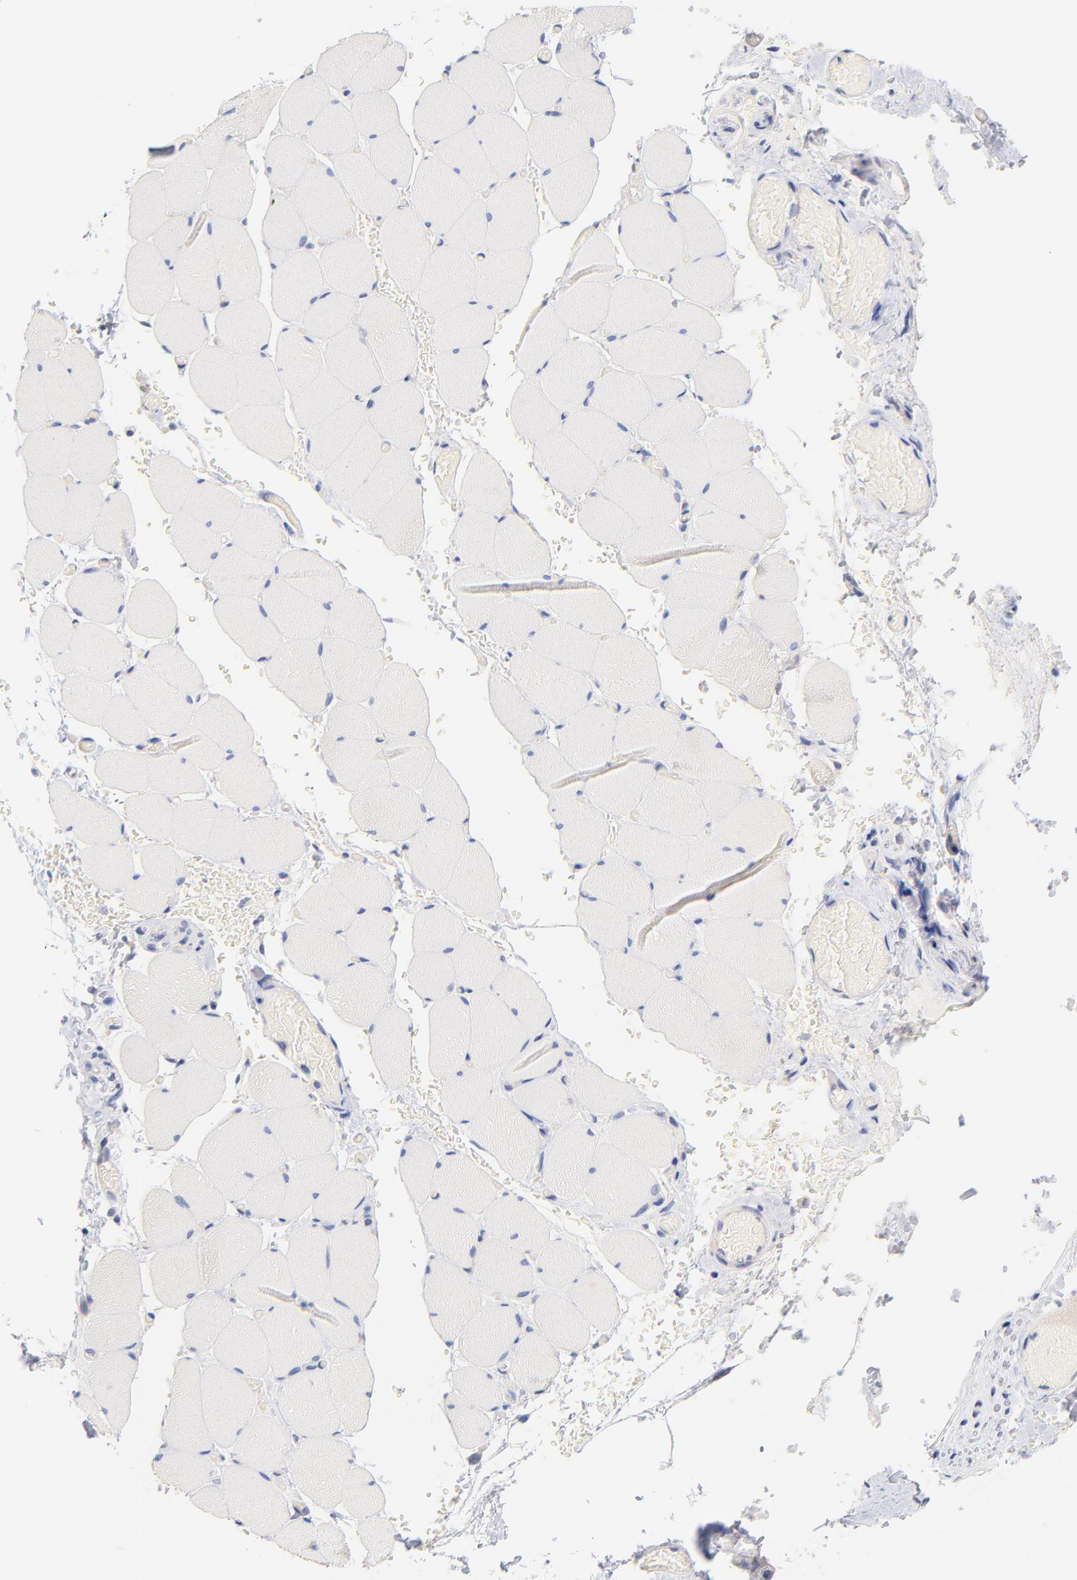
{"staining": {"intensity": "negative", "quantity": "none", "location": "none"}, "tissue": "skeletal muscle", "cell_type": "Myocytes", "image_type": "normal", "snomed": [{"axis": "morphology", "description": "Normal tissue, NOS"}, {"axis": "topography", "description": "Skeletal muscle"}, {"axis": "topography", "description": "Soft tissue"}], "caption": "DAB immunohistochemical staining of normal human skeletal muscle demonstrates no significant positivity in myocytes. (DAB immunohistochemistry (IHC) with hematoxylin counter stain).", "gene": "TNFRSF13C", "patient": {"sex": "female", "age": 58}}